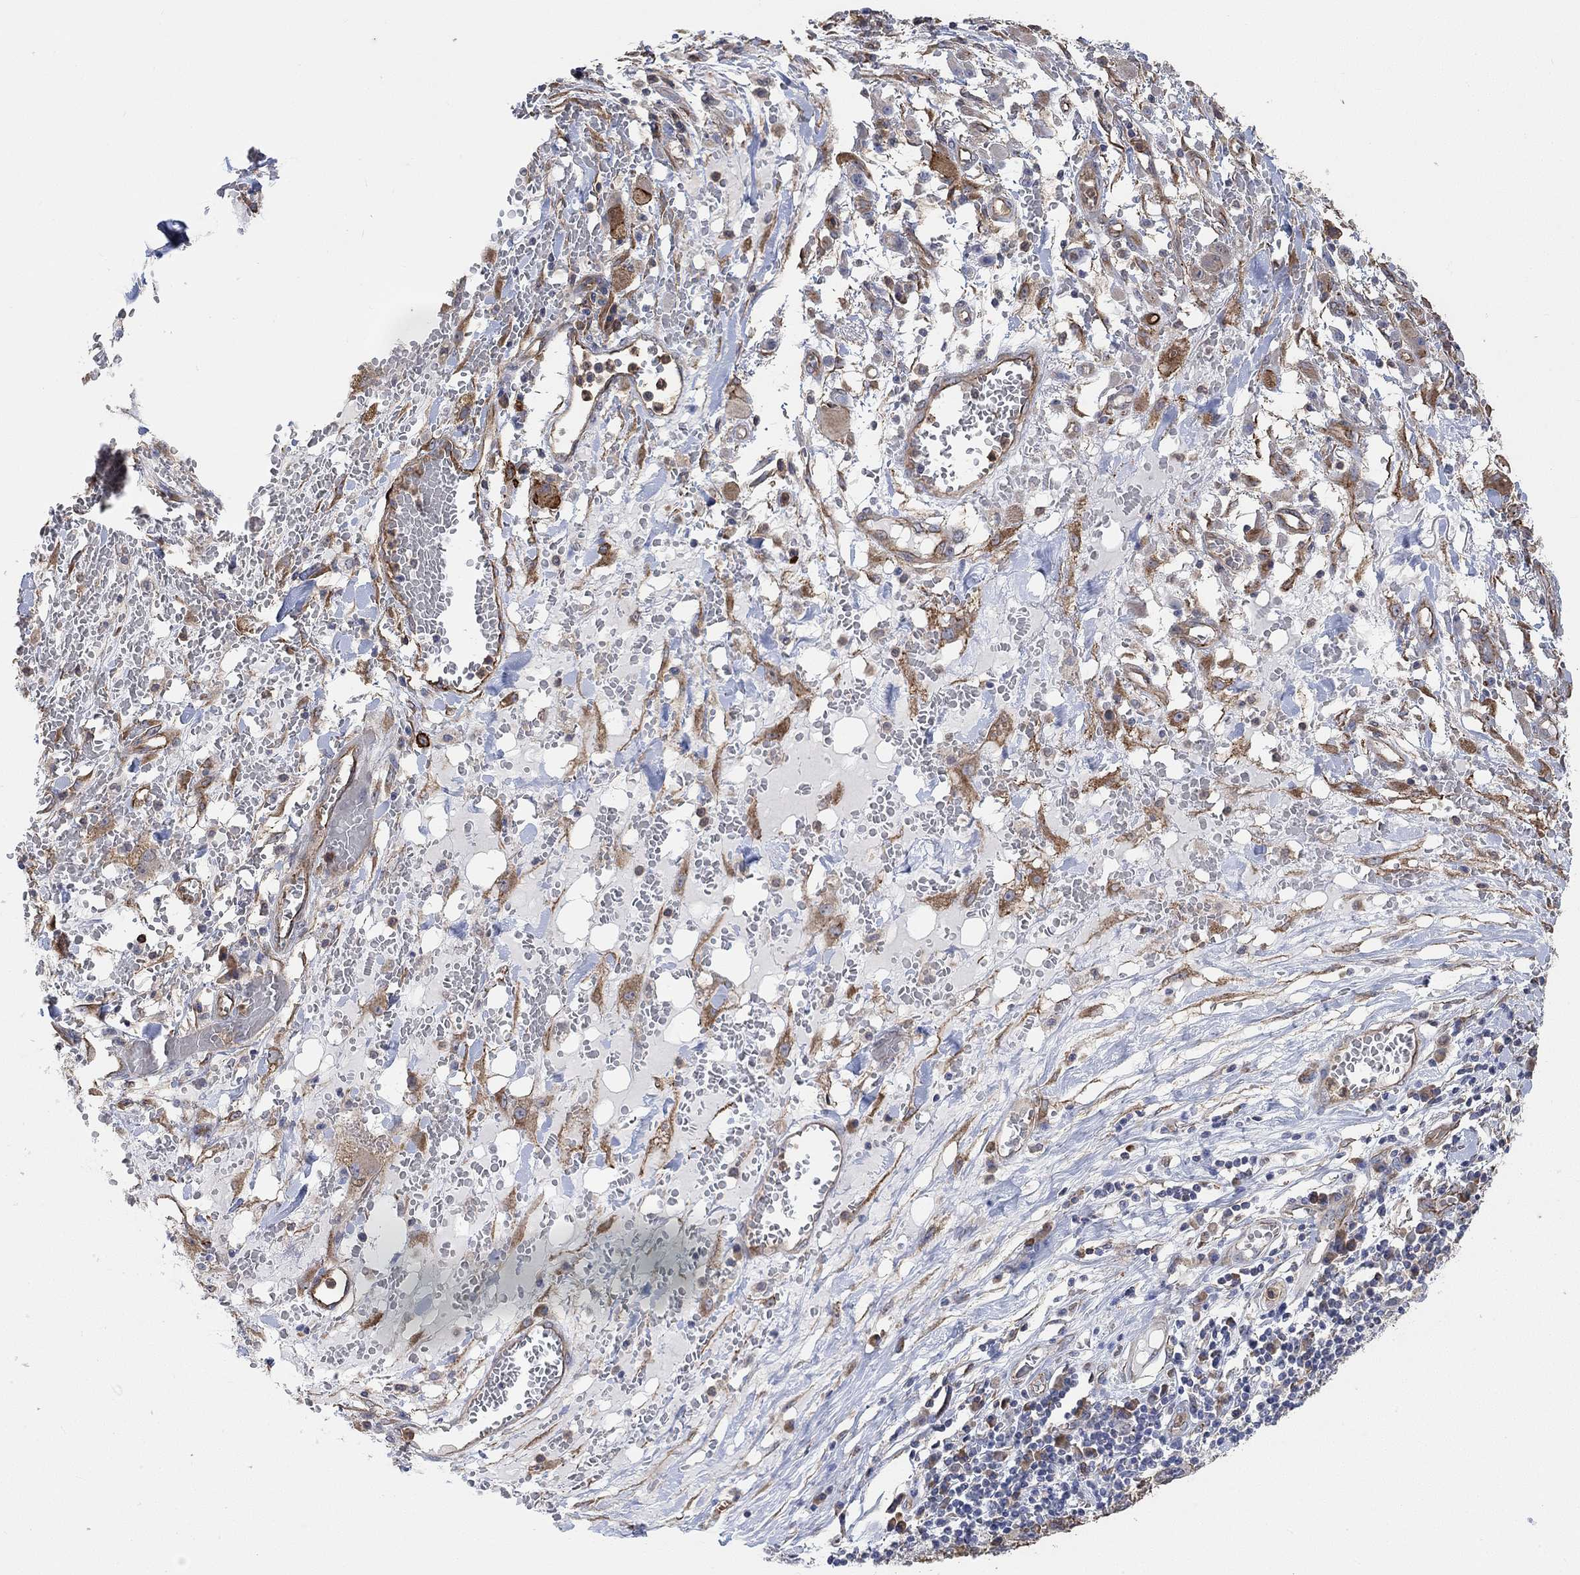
{"staining": {"intensity": "moderate", "quantity": "<25%", "location": "cytoplasmic/membranous"}, "tissue": "melanoma", "cell_type": "Tumor cells", "image_type": "cancer", "snomed": [{"axis": "morphology", "description": "Malignant melanoma, NOS"}, {"axis": "topography", "description": "Skin"}], "caption": "Moderate cytoplasmic/membranous staining is appreciated in approximately <25% of tumor cells in melanoma. (Stains: DAB (3,3'-diaminobenzidine) in brown, nuclei in blue, Microscopy: brightfield microscopy at high magnification).", "gene": "SYT16", "patient": {"sex": "female", "age": 91}}